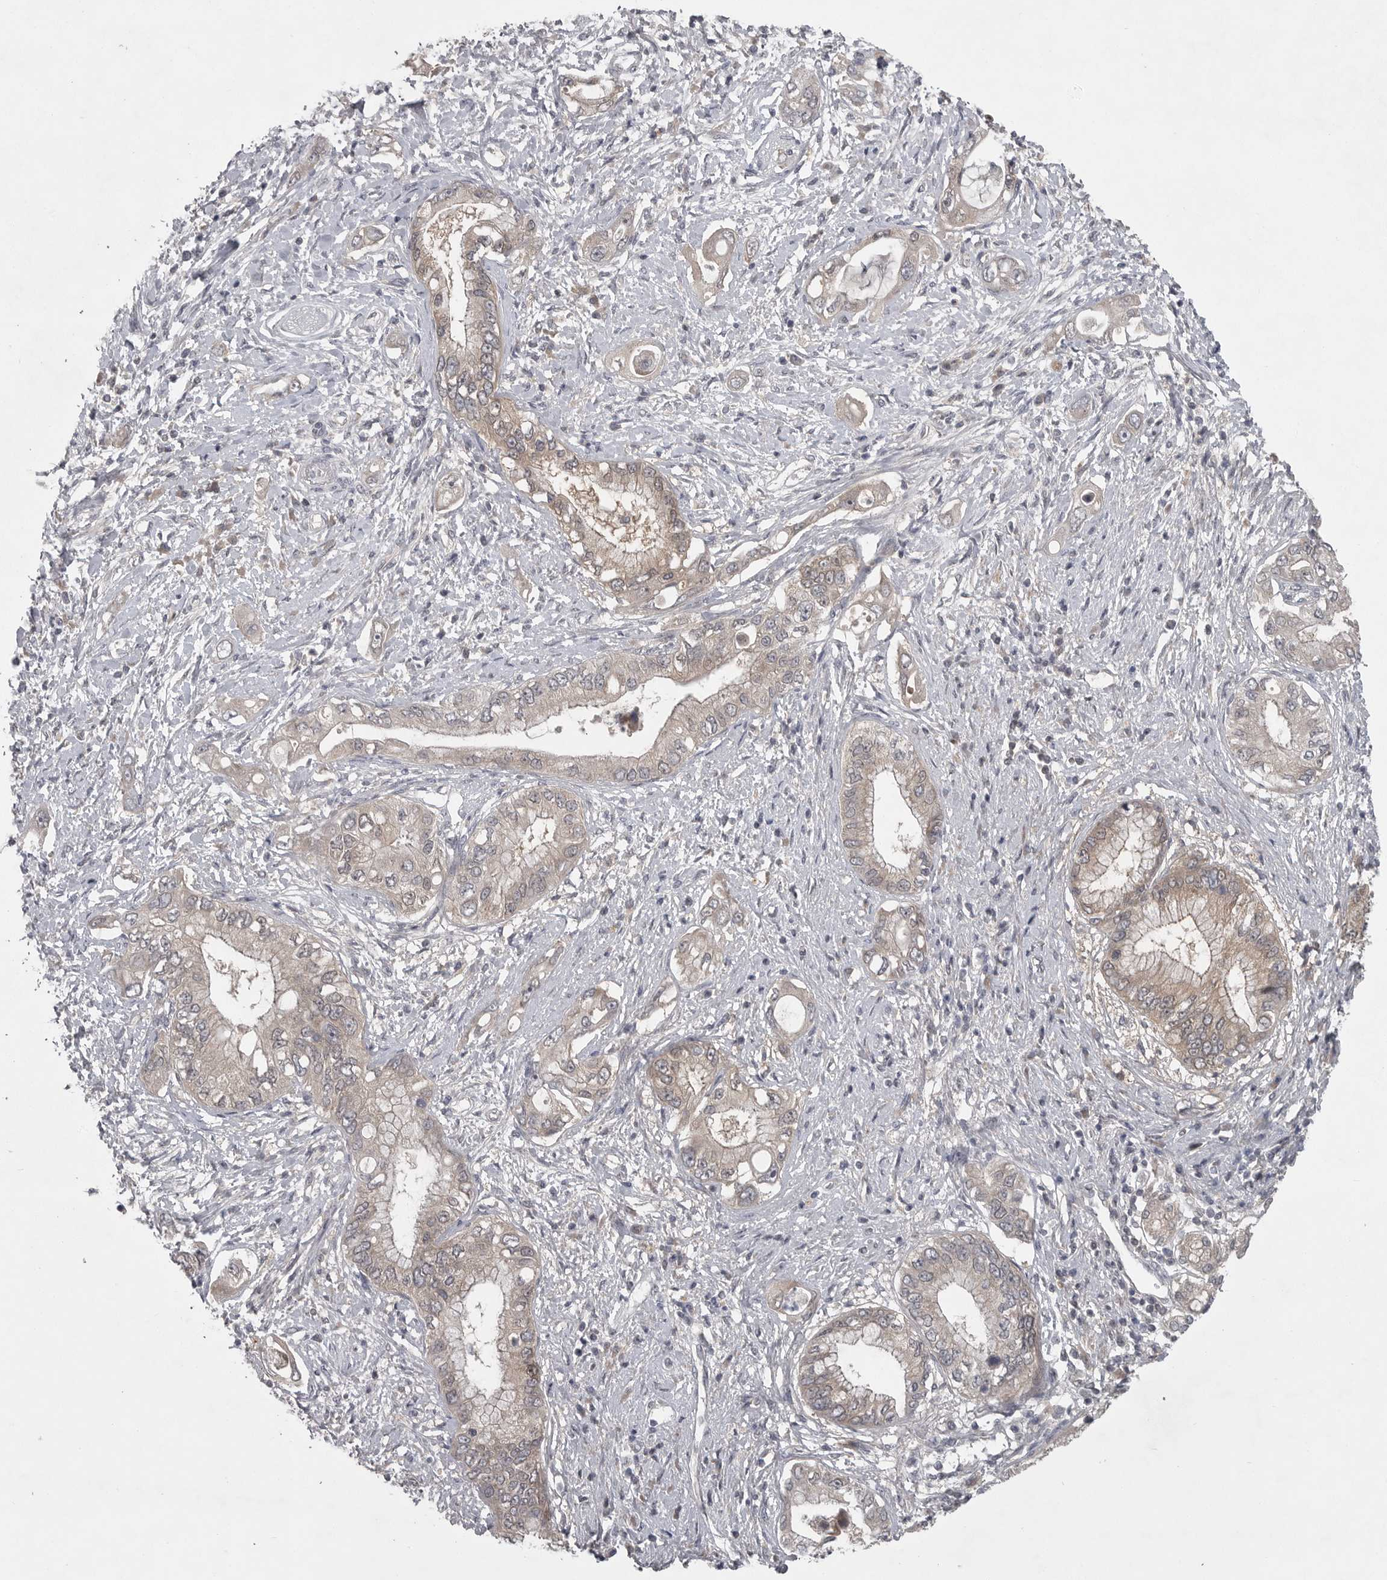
{"staining": {"intensity": "moderate", "quantity": "25%-75%", "location": "cytoplasmic/membranous"}, "tissue": "pancreatic cancer", "cell_type": "Tumor cells", "image_type": "cancer", "snomed": [{"axis": "morphology", "description": "Inflammation, NOS"}, {"axis": "morphology", "description": "Adenocarcinoma, NOS"}, {"axis": "topography", "description": "Pancreas"}], "caption": "An immunohistochemistry (IHC) image of neoplastic tissue is shown. Protein staining in brown shows moderate cytoplasmic/membranous positivity in pancreatic cancer (adenocarcinoma) within tumor cells. (DAB (3,3'-diaminobenzidine) IHC with brightfield microscopy, high magnification).", "gene": "PHF13", "patient": {"sex": "female", "age": 56}}